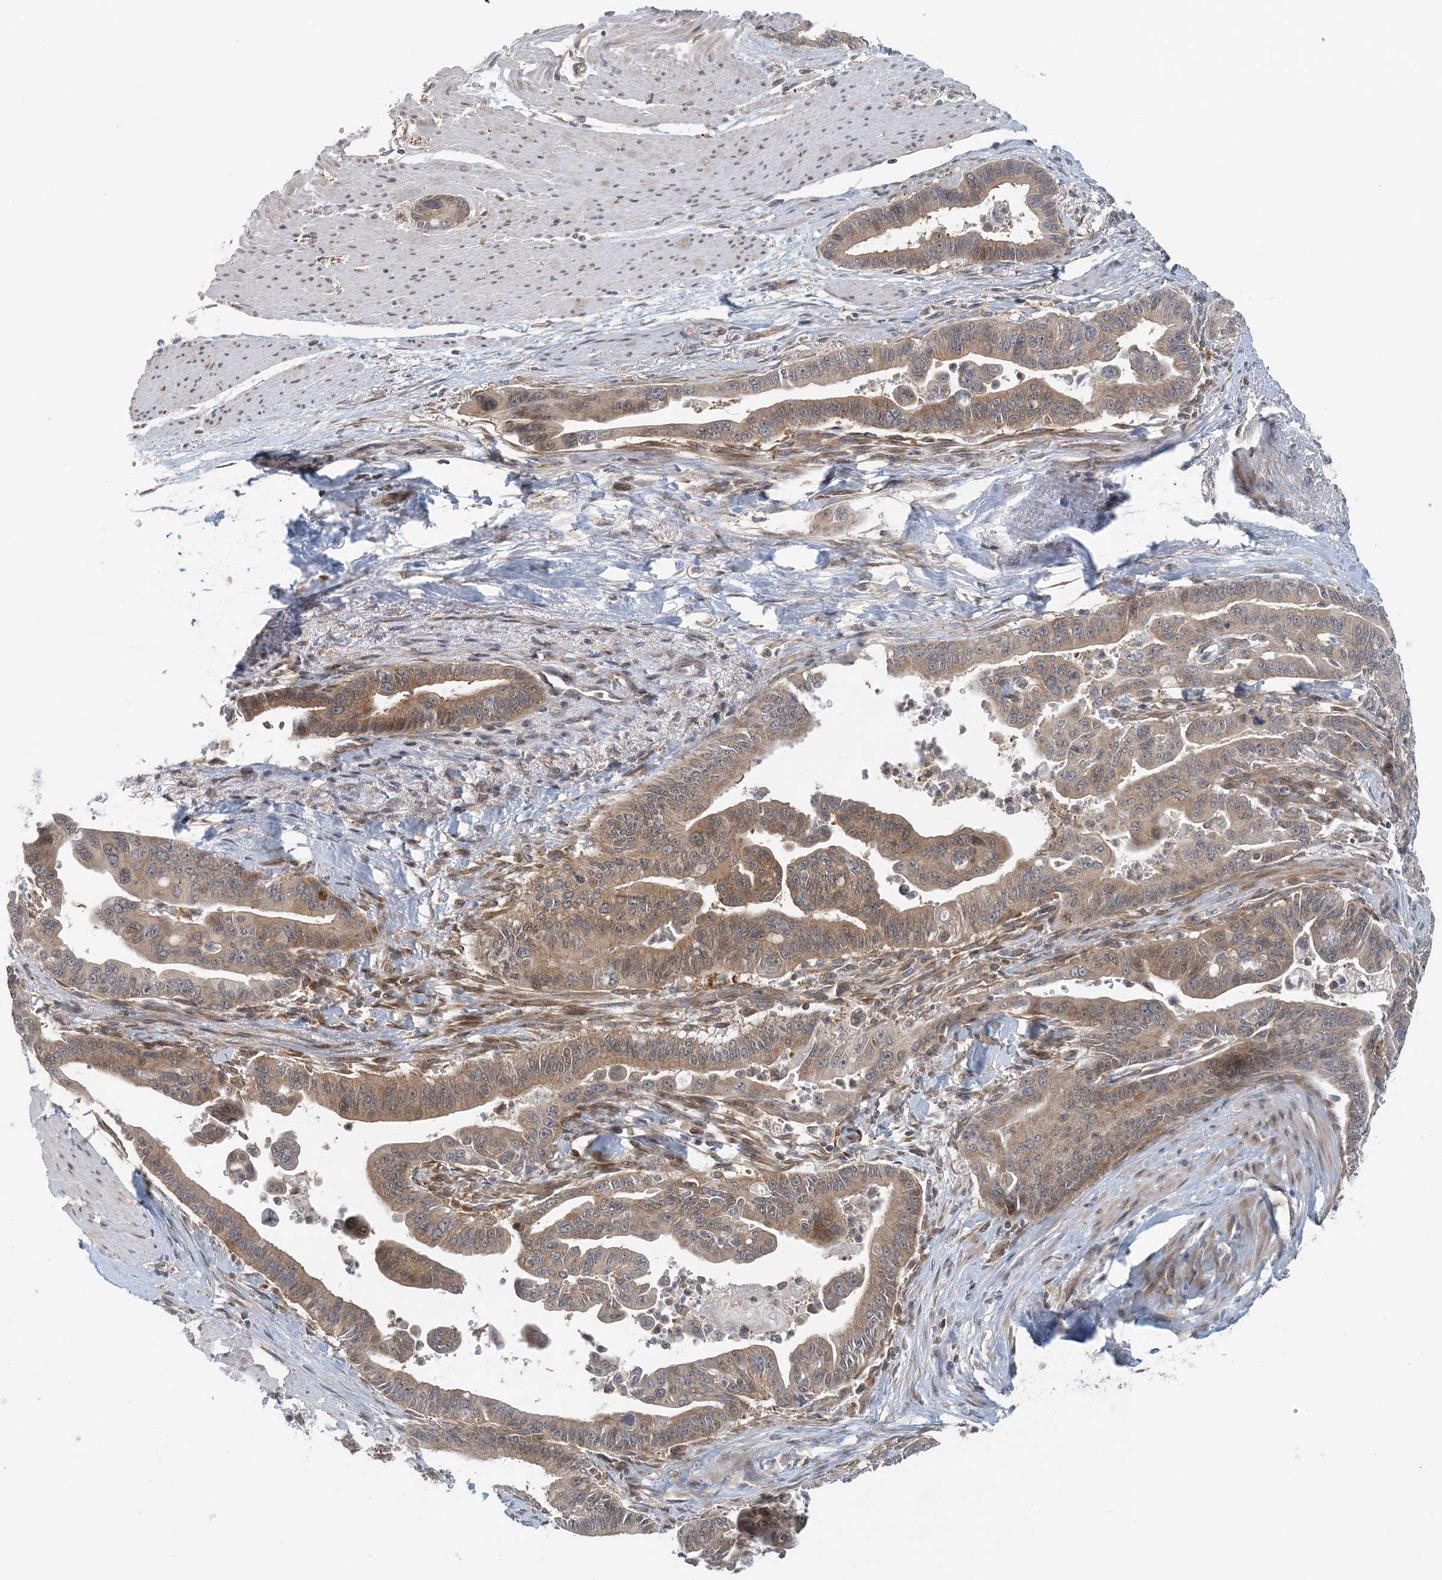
{"staining": {"intensity": "weak", "quantity": ">75%", "location": "cytoplasmic/membranous"}, "tissue": "pancreatic cancer", "cell_type": "Tumor cells", "image_type": "cancer", "snomed": [{"axis": "morphology", "description": "Adenocarcinoma, NOS"}, {"axis": "topography", "description": "Pancreas"}], "caption": "Immunohistochemical staining of pancreatic cancer demonstrates low levels of weak cytoplasmic/membranous expression in approximately >75% of tumor cells.", "gene": "ATP13A2", "patient": {"sex": "male", "age": 70}}